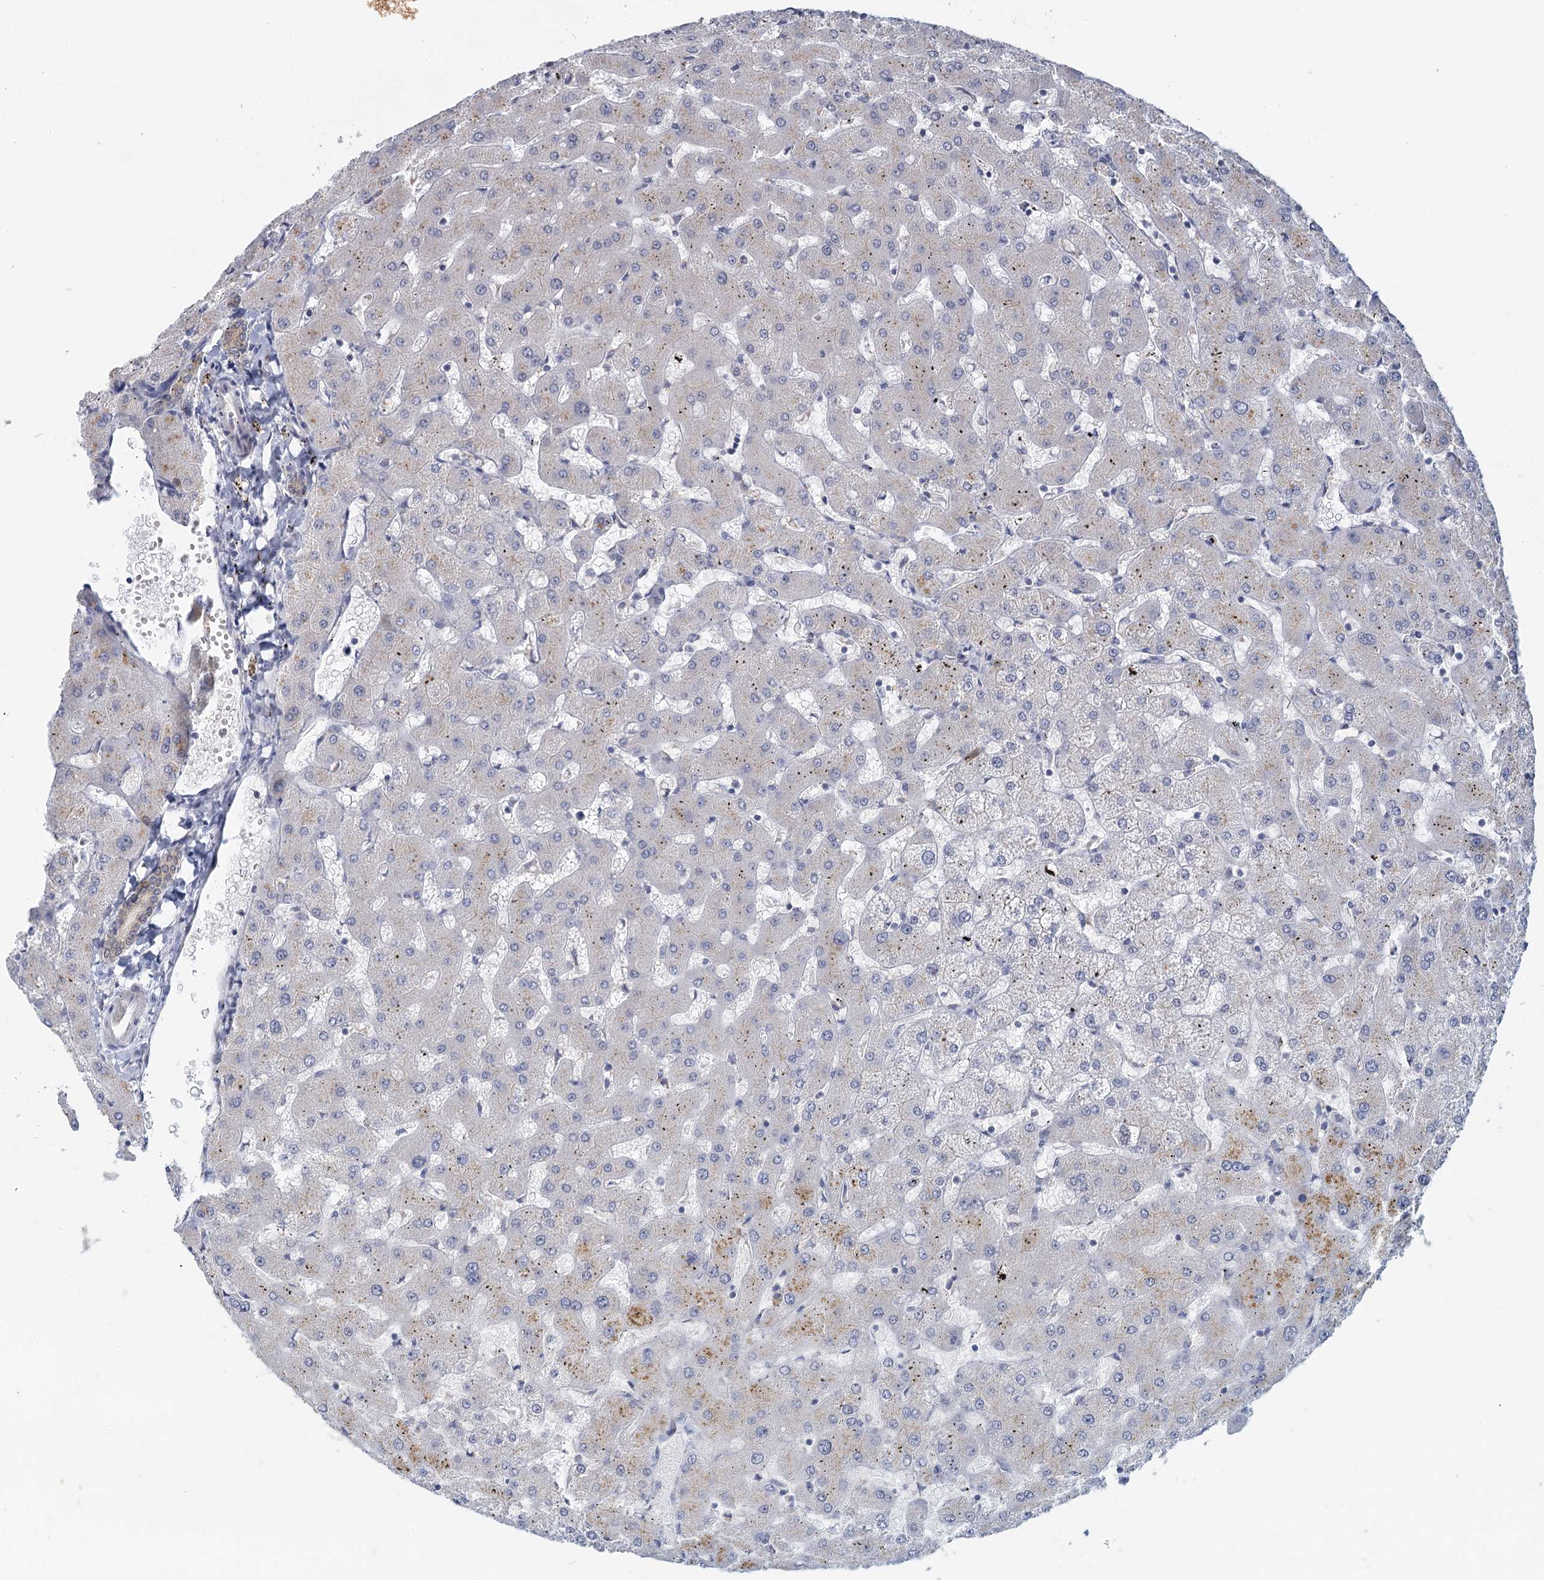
{"staining": {"intensity": "weak", "quantity": "25%-75%", "location": "cytoplasmic/membranous"}, "tissue": "liver", "cell_type": "Cholangiocytes", "image_type": "normal", "snomed": [{"axis": "morphology", "description": "Normal tissue, NOS"}, {"axis": "topography", "description": "Liver"}], "caption": "A brown stain labels weak cytoplasmic/membranous staining of a protein in cholangiocytes of unremarkable liver.", "gene": "MYO7B", "patient": {"sex": "female", "age": 63}}